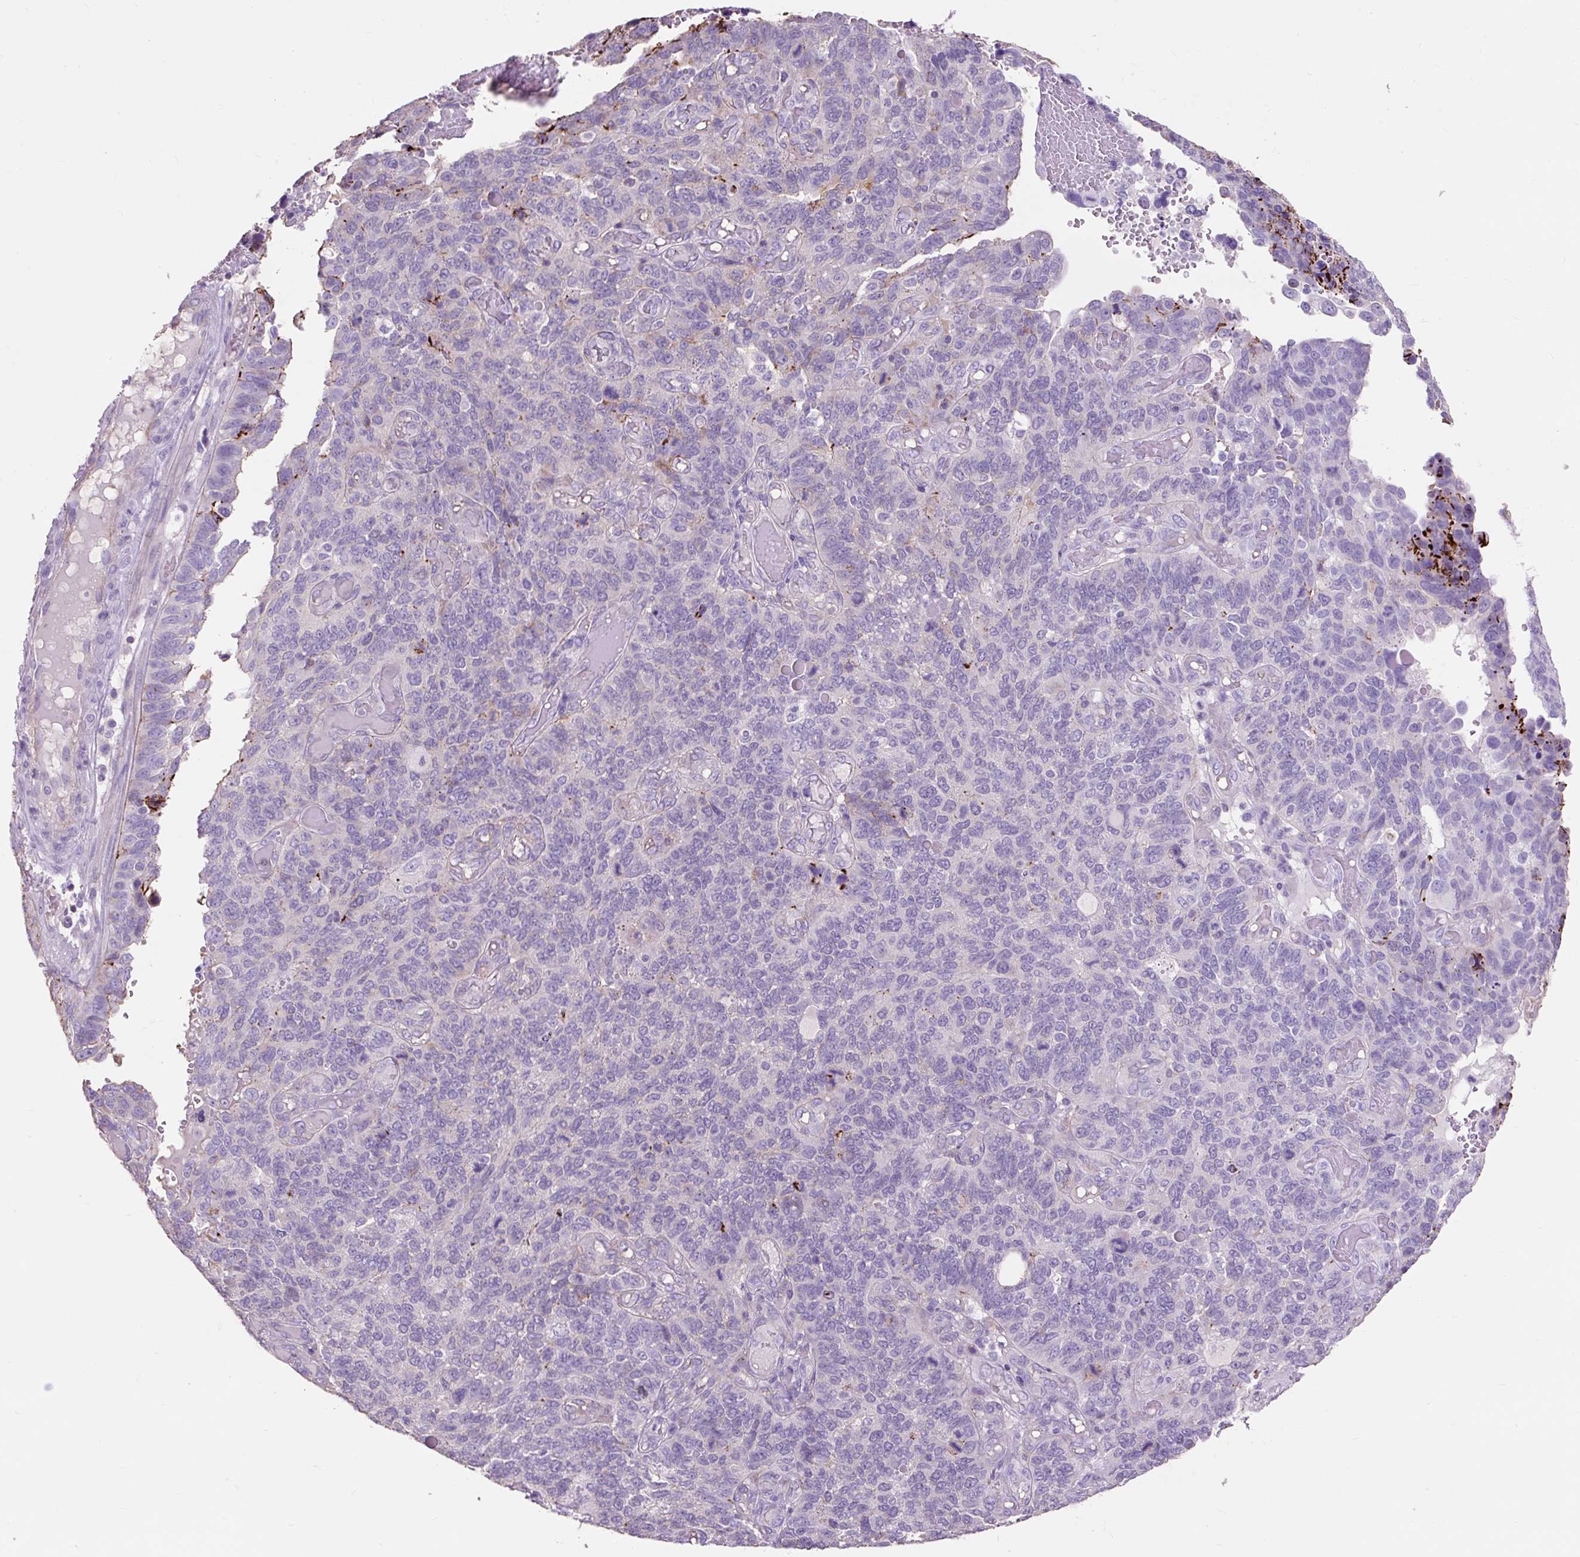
{"staining": {"intensity": "negative", "quantity": "none", "location": "none"}, "tissue": "endometrial cancer", "cell_type": "Tumor cells", "image_type": "cancer", "snomed": [{"axis": "morphology", "description": "Adenocarcinoma, NOS"}, {"axis": "topography", "description": "Endometrium"}], "caption": "The micrograph exhibits no staining of tumor cells in endometrial cancer (adenocarcinoma). (Brightfield microscopy of DAB immunohistochemistry (IHC) at high magnification).", "gene": "OR10A7", "patient": {"sex": "female", "age": 66}}